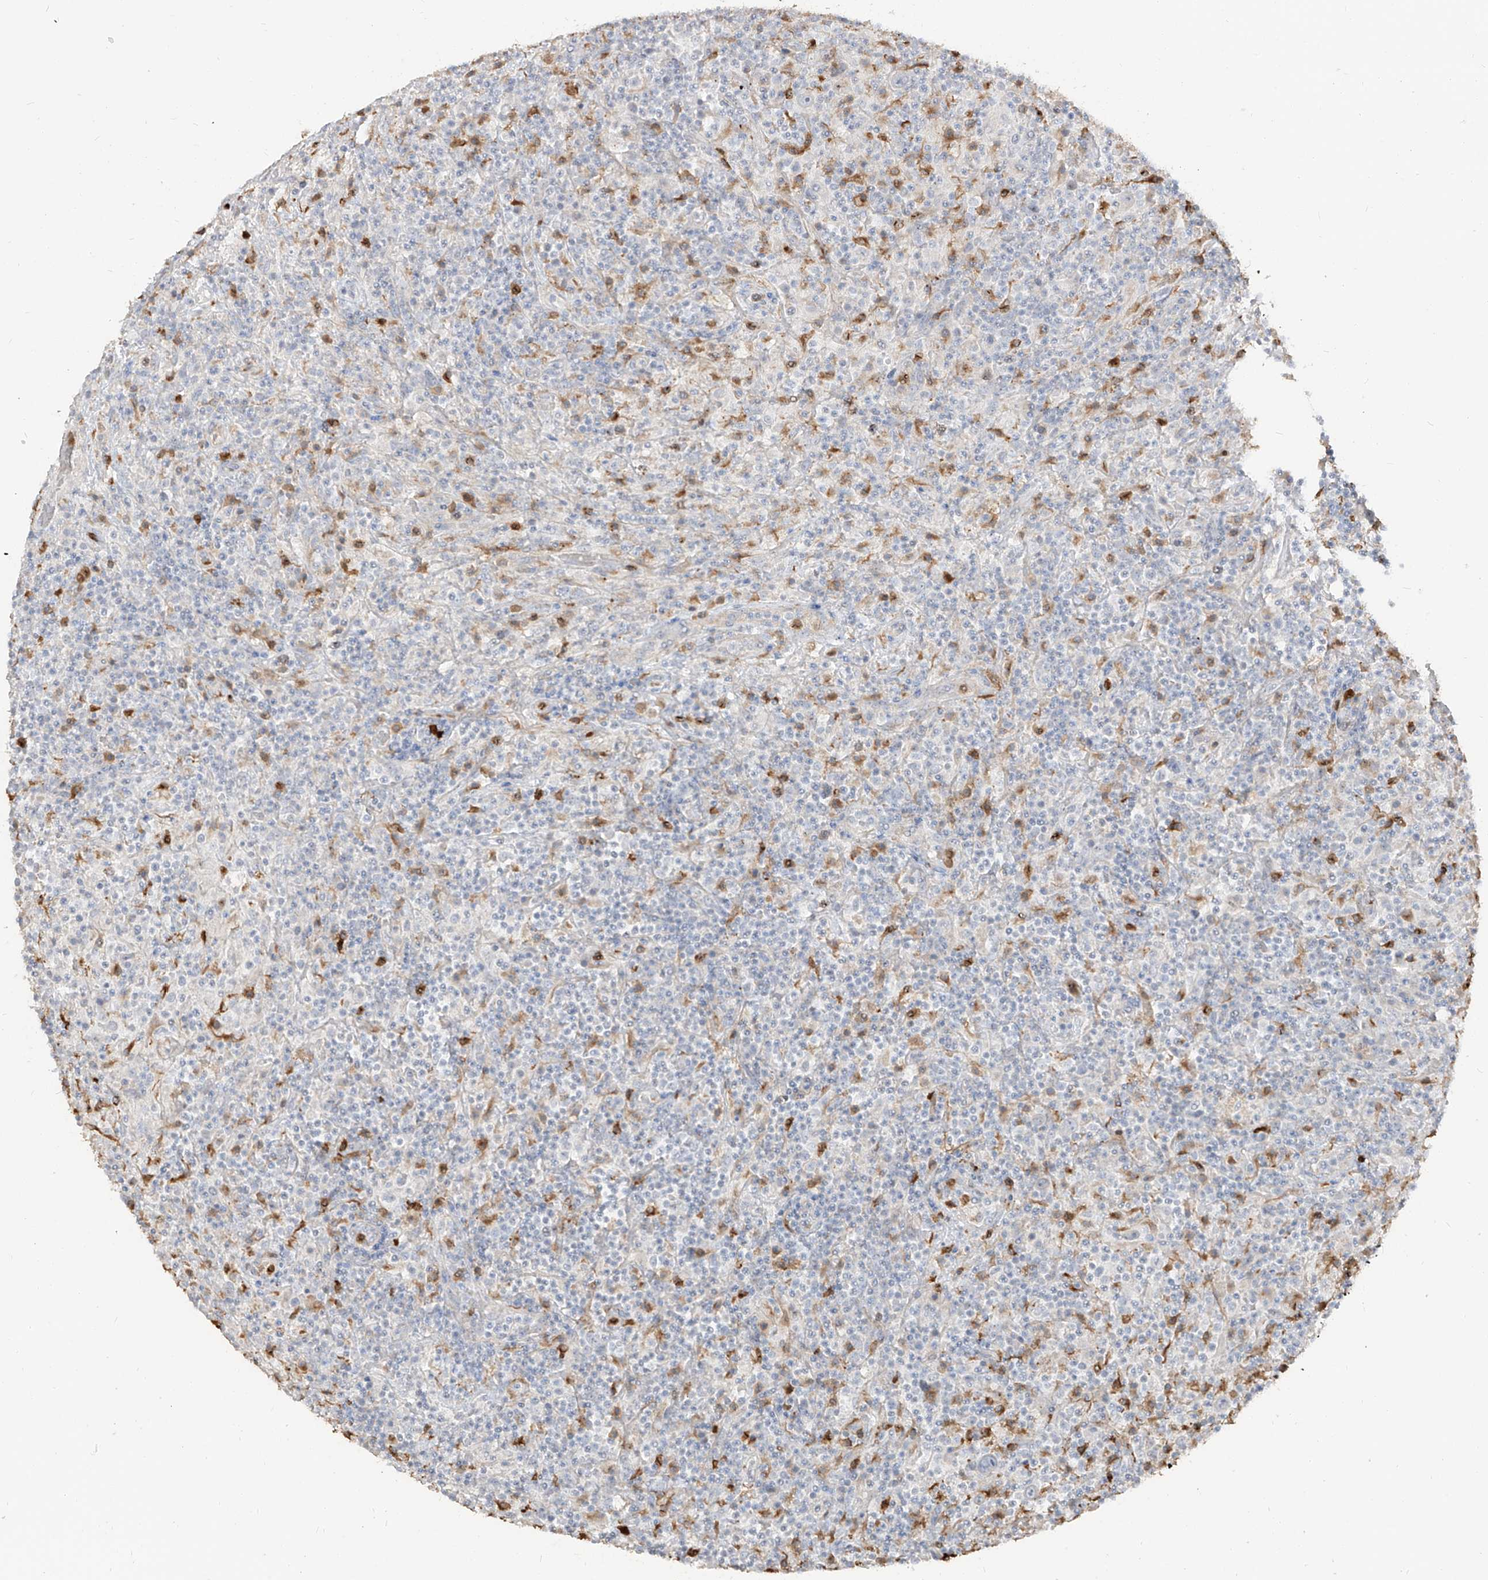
{"staining": {"intensity": "negative", "quantity": "none", "location": "none"}, "tissue": "lymphoma", "cell_type": "Tumor cells", "image_type": "cancer", "snomed": [{"axis": "morphology", "description": "Hodgkin's disease, NOS"}, {"axis": "topography", "description": "Lymph node"}], "caption": "IHC micrograph of lymphoma stained for a protein (brown), which demonstrates no positivity in tumor cells.", "gene": "ZNF227", "patient": {"sex": "male", "age": 70}}